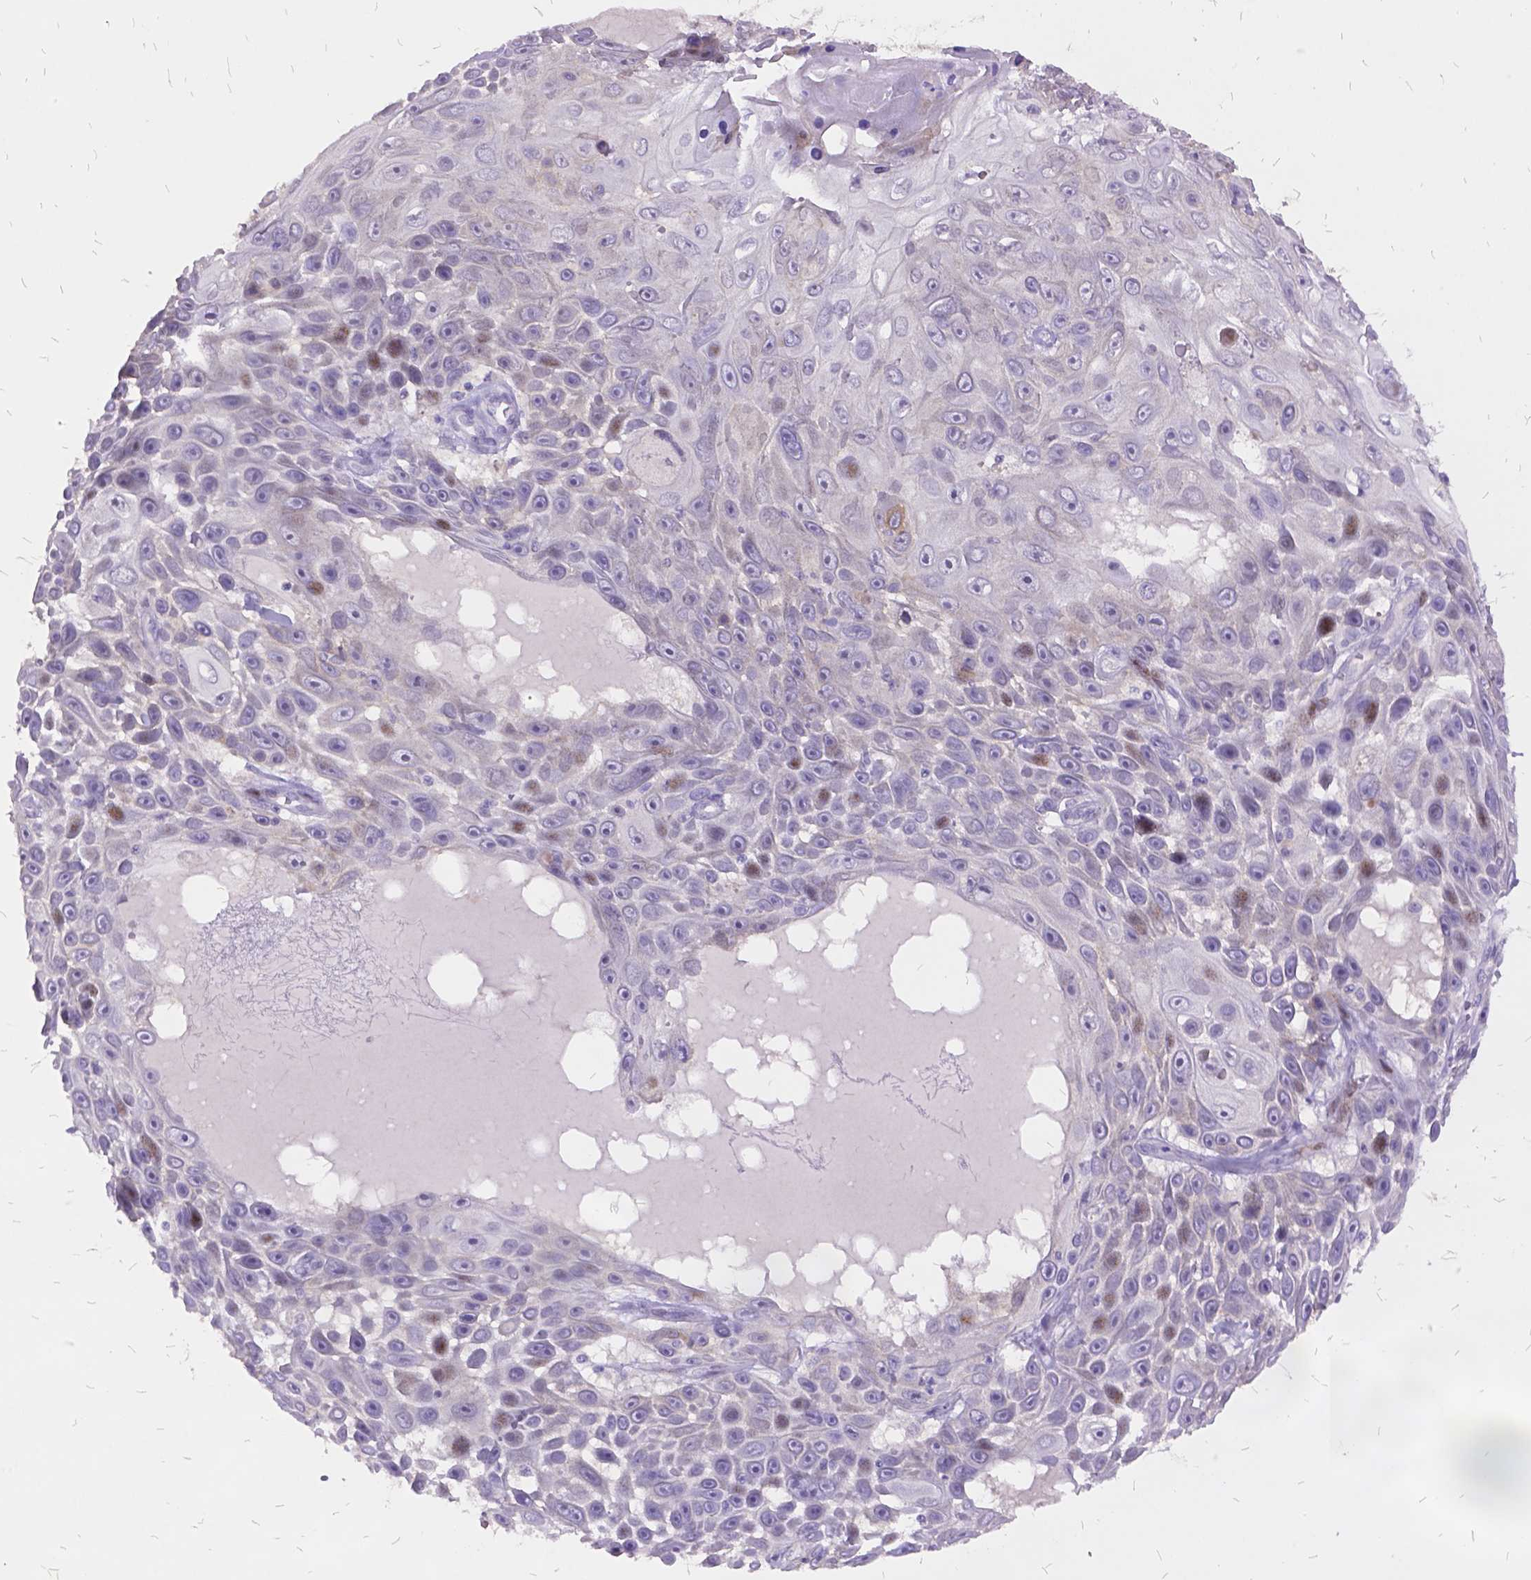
{"staining": {"intensity": "weak", "quantity": "<25%", "location": "nuclear"}, "tissue": "skin cancer", "cell_type": "Tumor cells", "image_type": "cancer", "snomed": [{"axis": "morphology", "description": "Squamous cell carcinoma, NOS"}, {"axis": "topography", "description": "Skin"}], "caption": "An immunohistochemistry (IHC) micrograph of skin cancer (squamous cell carcinoma) is shown. There is no staining in tumor cells of skin cancer (squamous cell carcinoma). (Brightfield microscopy of DAB (3,3'-diaminobenzidine) immunohistochemistry (IHC) at high magnification).", "gene": "ITGB6", "patient": {"sex": "male", "age": 82}}